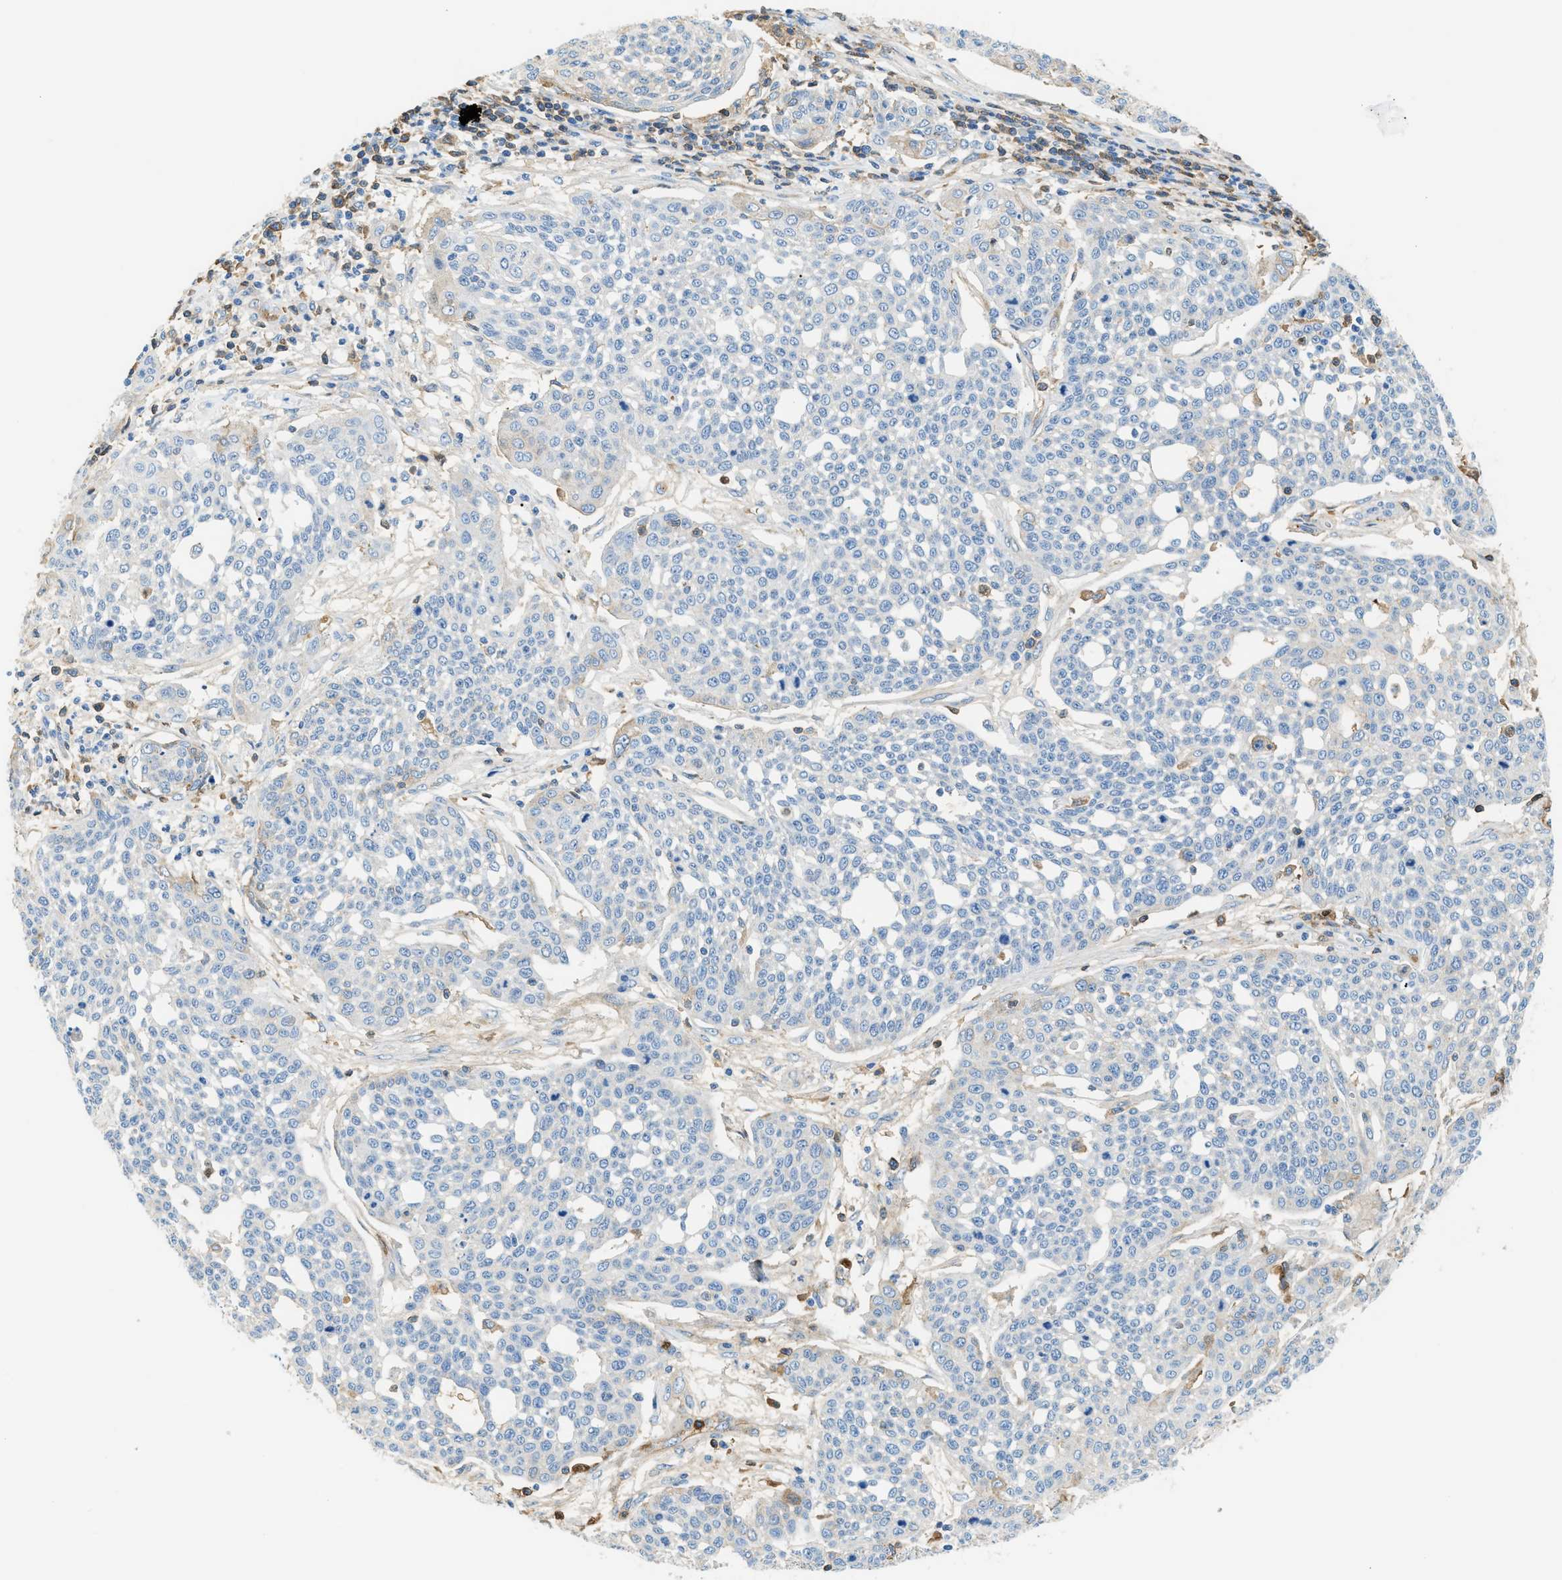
{"staining": {"intensity": "negative", "quantity": "none", "location": "none"}, "tissue": "cervical cancer", "cell_type": "Tumor cells", "image_type": "cancer", "snomed": [{"axis": "morphology", "description": "Squamous cell carcinoma, NOS"}, {"axis": "topography", "description": "Cervix"}], "caption": "Tumor cells show no significant staining in cervical cancer (squamous cell carcinoma).", "gene": "CFI", "patient": {"sex": "female", "age": 34}}